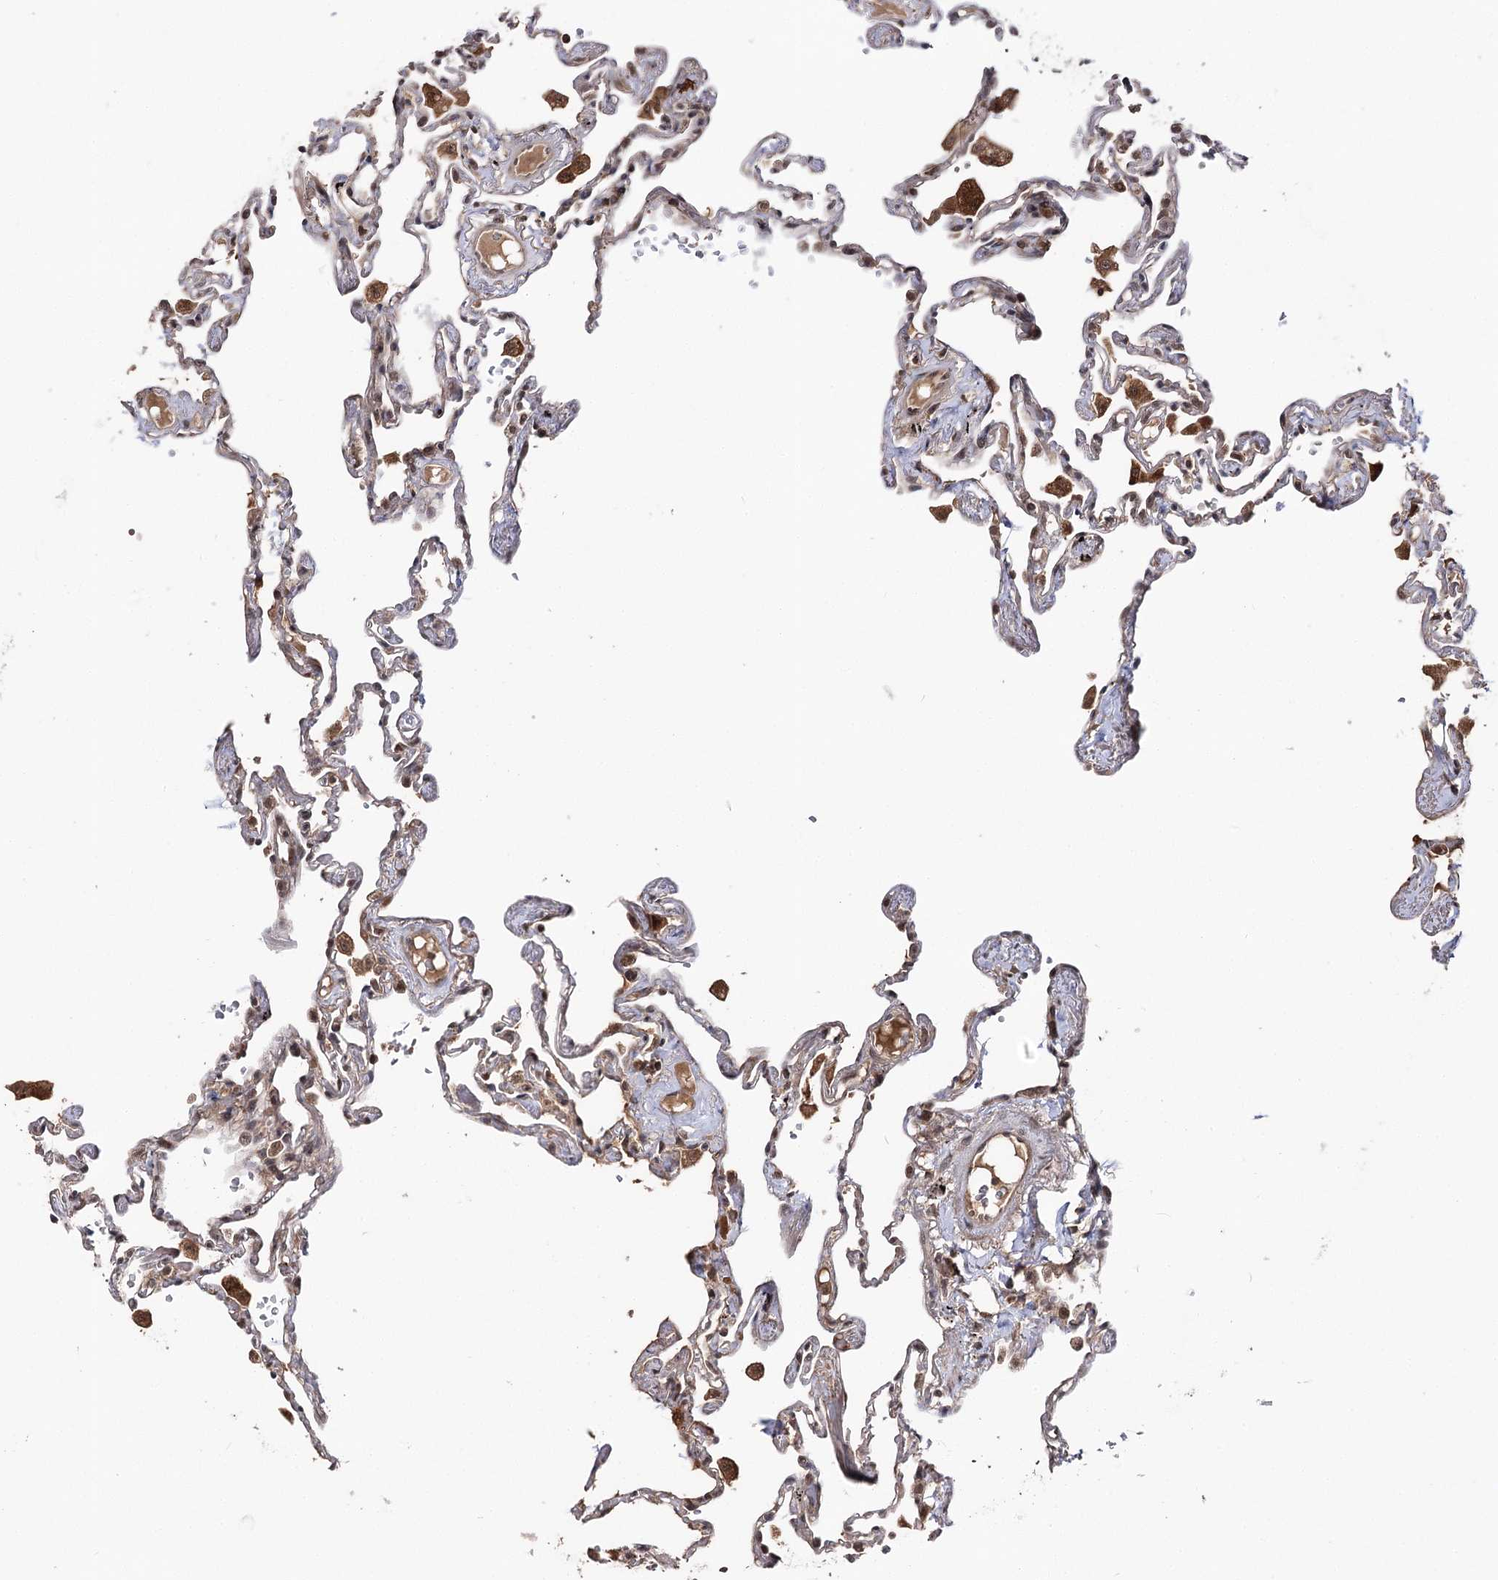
{"staining": {"intensity": "strong", "quantity": ">75%", "location": "cytoplasmic/membranous,nuclear"}, "tissue": "lung", "cell_type": "Alveolar cells", "image_type": "normal", "snomed": [{"axis": "morphology", "description": "Normal tissue, NOS"}, {"axis": "topography", "description": "Lung"}], "caption": "This image shows benign lung stained with IHC to label a protein in brown. The cytoplasmic/membranous,nuclear of alveolar cells show strong positivity for the protein. Nuclei are counter-stained blue.", "gene": "FAM53B", "patient": {"sex": "female", "age": 67}}